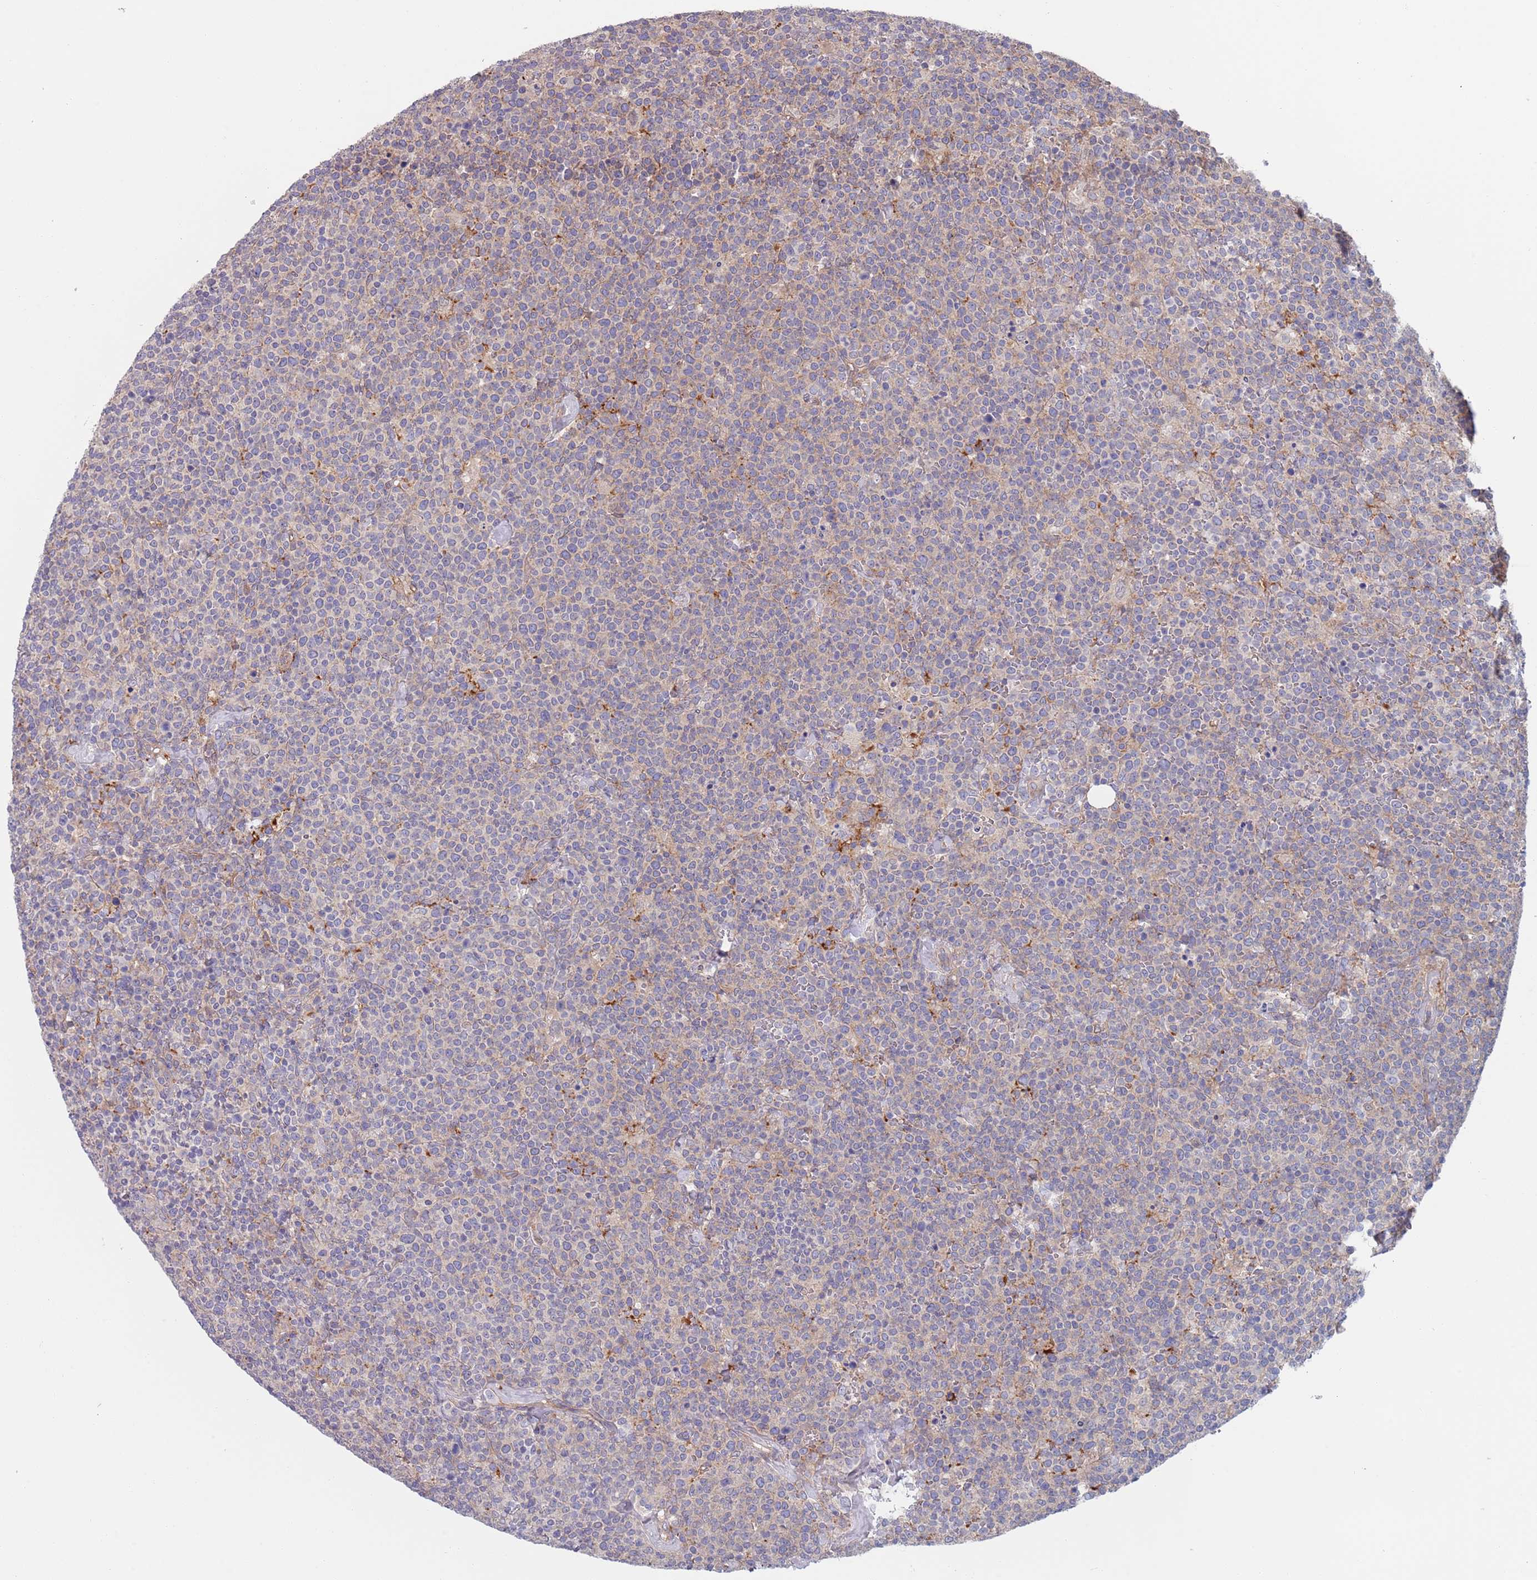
{"staining": {"intensity": "negative", "quantity": "none", "location": "none"}, "tissue": "lymphoma", "cell_type": "Tumor cells", "image_type": "cancer", "snomed": [{"axis": "morphology", "description": "Malignant lymphoma, non-Hodgkin's type, High grade"}, {"axis": "topography", "description": "Lymph node"}], "caption": "Image shows no significant protein staining in tumor cells of lymphoma.", "gene": "APPL2", "patient": {"sex": "male", "age": 61}}